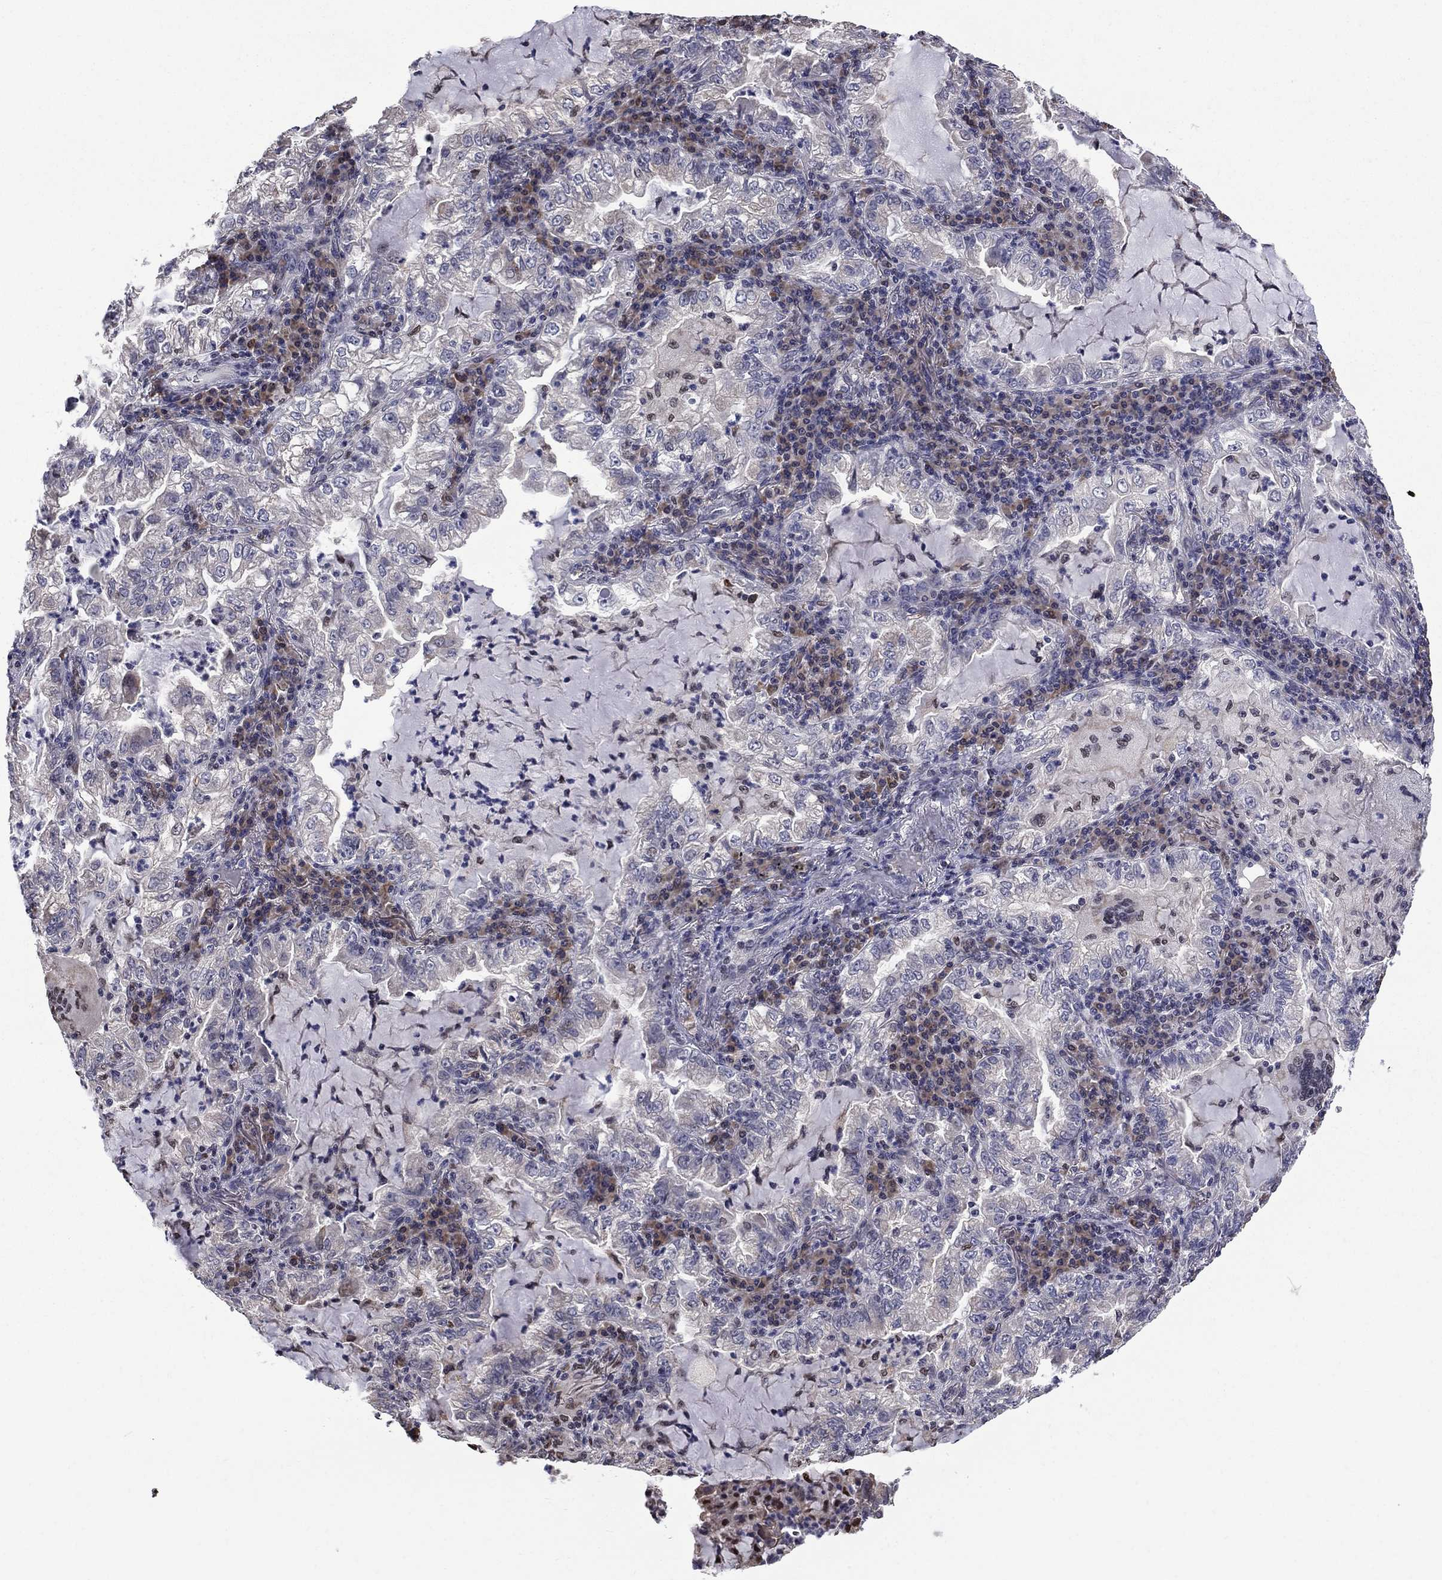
{"staining": {"intensity": "negative", "quantity": "none", "location": "none"}, "tissue": "lung cancer", "cell_type": "Tumor cells", "image_type": "cancer", "snomed": [{"axis": "morphology", "description": "Adenocarcinoma, NOS"}, {"axis": "topography", "description": "Lung"}], "caption": "A photomicrograph of human lung cancer is negative for staining in tumor cells.", "gene": "HSPB2", "patient": {"sex": "female", "age": 73}}